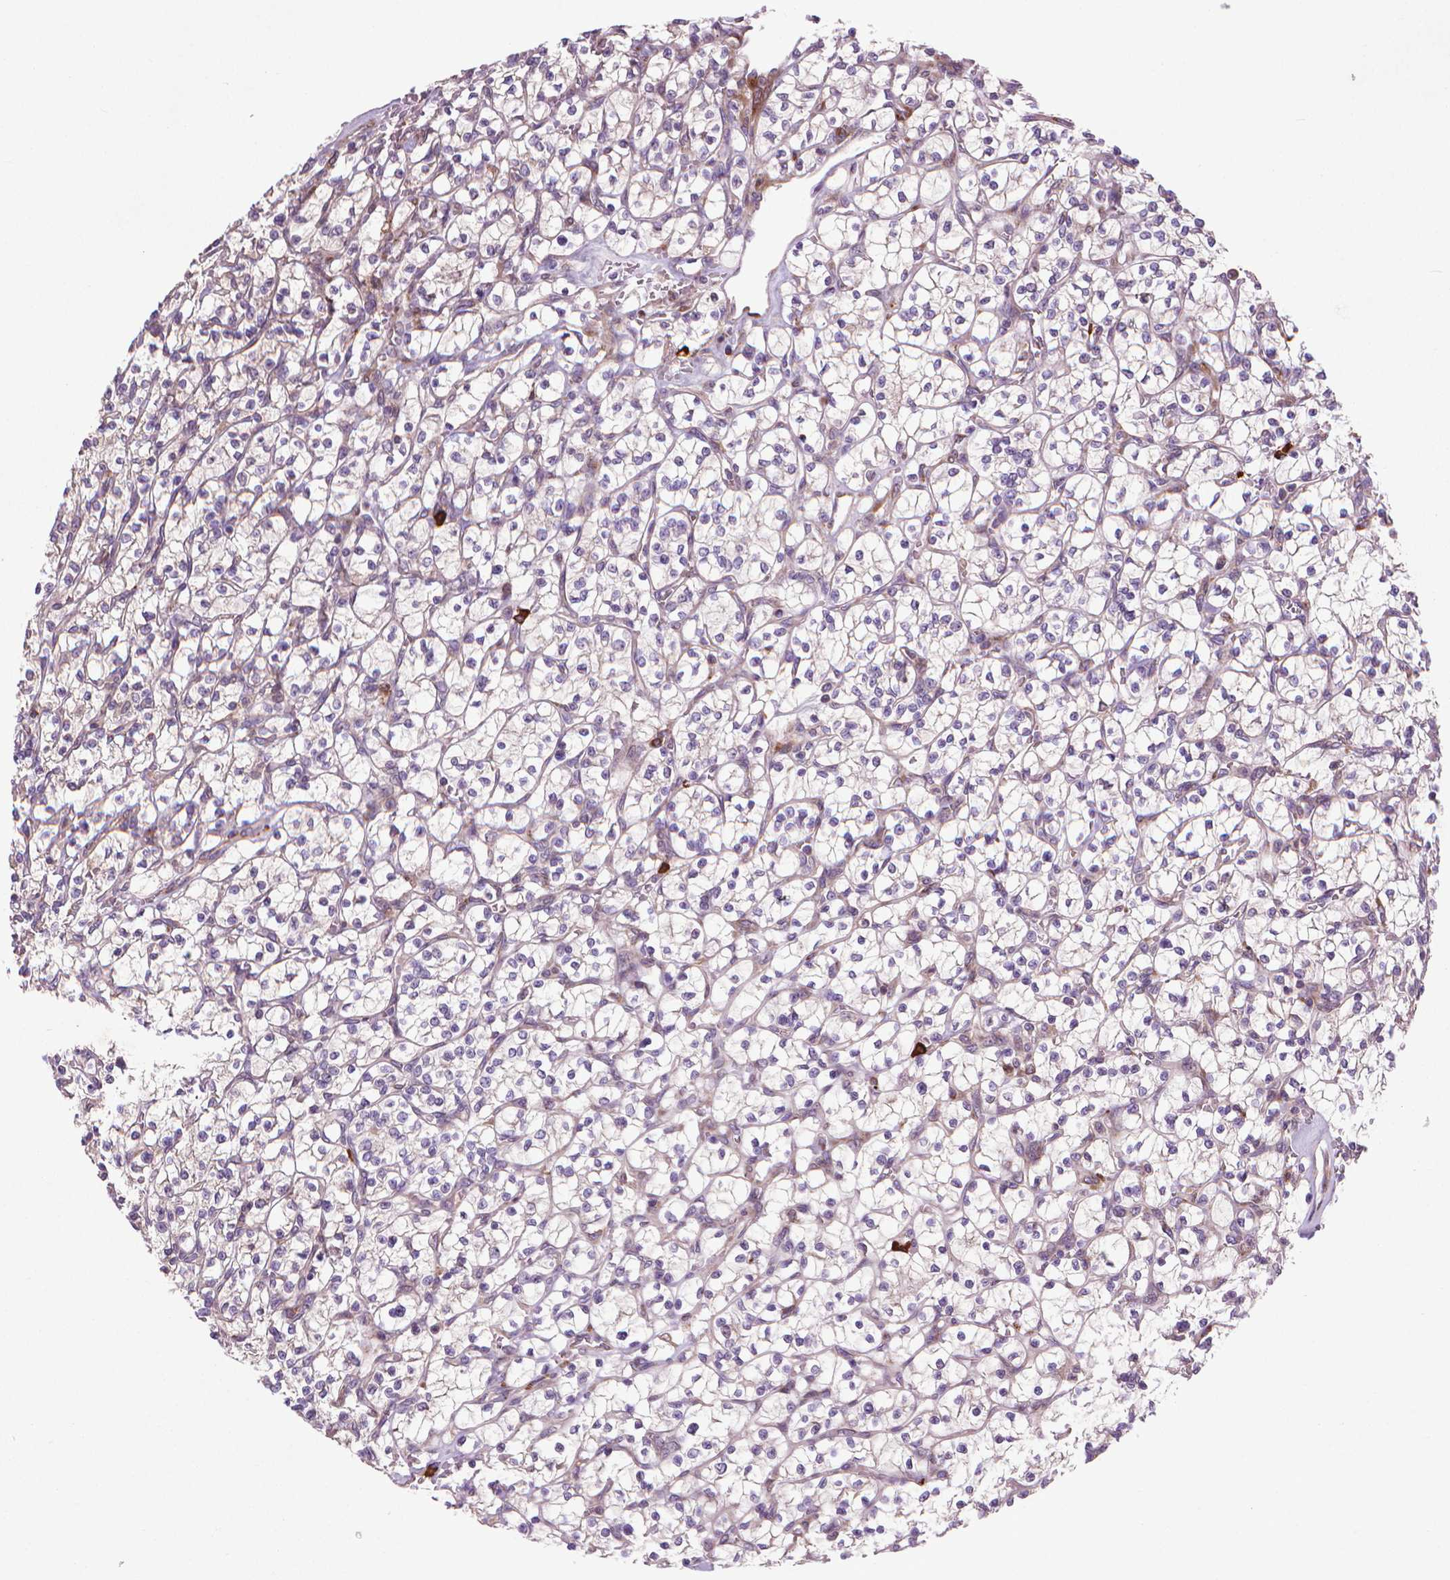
{"staining": {"intensity": "weak", "quantity": "<25%", "location": "cytoplasmic/membranous"}, "tissue": "renal cancer", "cell_type": "Tumor cells", "image_type": "cancer", "snomed": [{"axis": "morphology", "description": "Adenocarcinoma, NOS"}, {"axis": "topography", "description": "Kidney"}], "caption": "High power microscopy photomicrograph of an IHC photomicrograph of renal cancer, revealing no significant positivity in tumor cells.", "gene": "MYH14", "patient": {"sex": "female", "age": 64}}